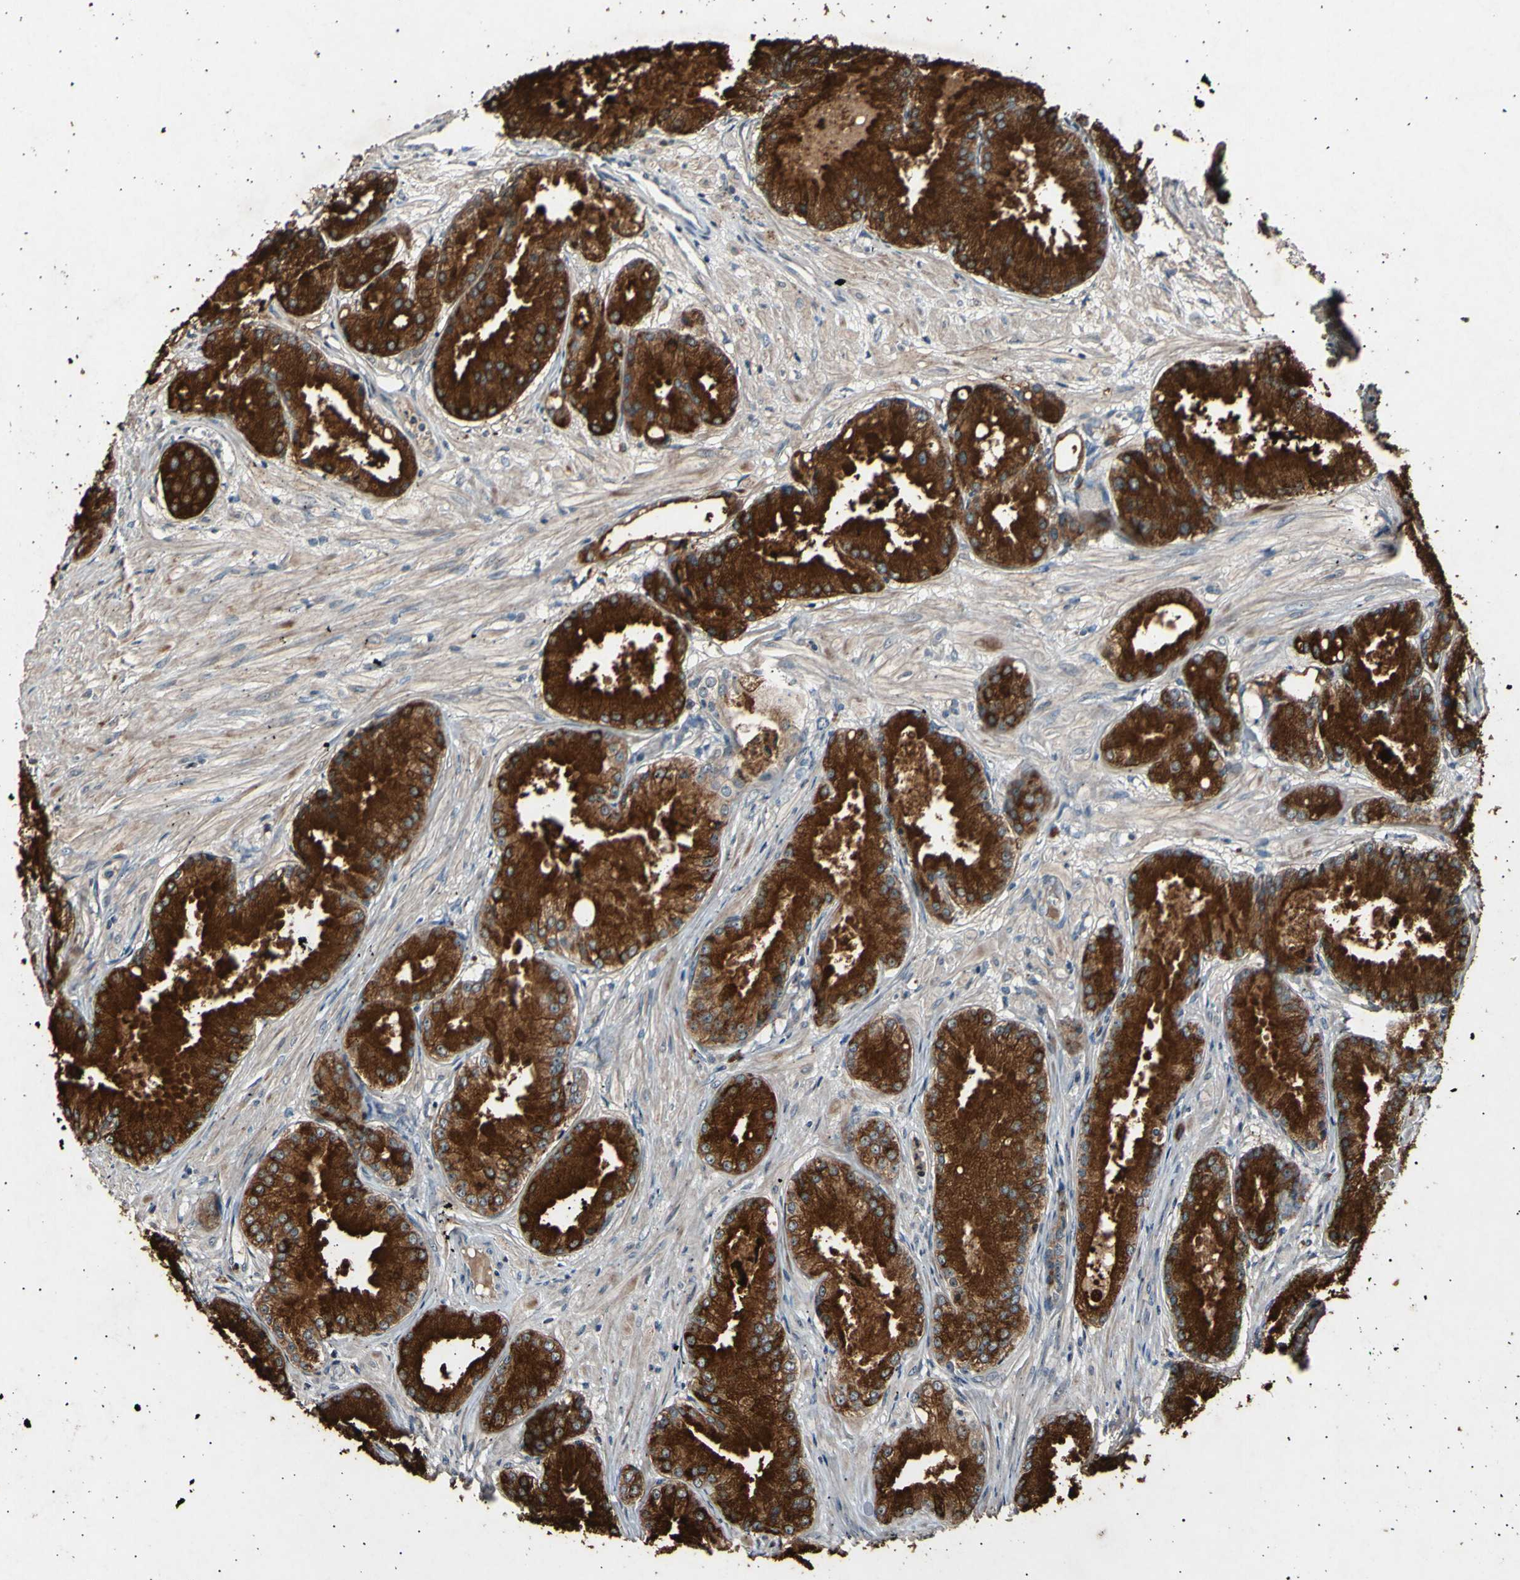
{"staining": {"intensity": "strong", "quantity": ">75%", "location": "cytoplasmic/membranous"}, "tissue": "prostate cancer", "cell_type": "Tumor cells", "image_type": "cancer", "snomed": [{"axis": "morphology", "description": "Adenocarcinoma, Low grade"}, {"axis": "topography", "description": "Prostate"}], "caption": "Immunohistochemistry histopathology image of prostate cancer (low-grade adenocarcinoma) stained for a protein (brown), which shows high levels of strong cytoplasmic/membranous expression in about >75% of tumor cells.", "gene": "ADCY3", "patient": {"sex": "male", "age": 72}}